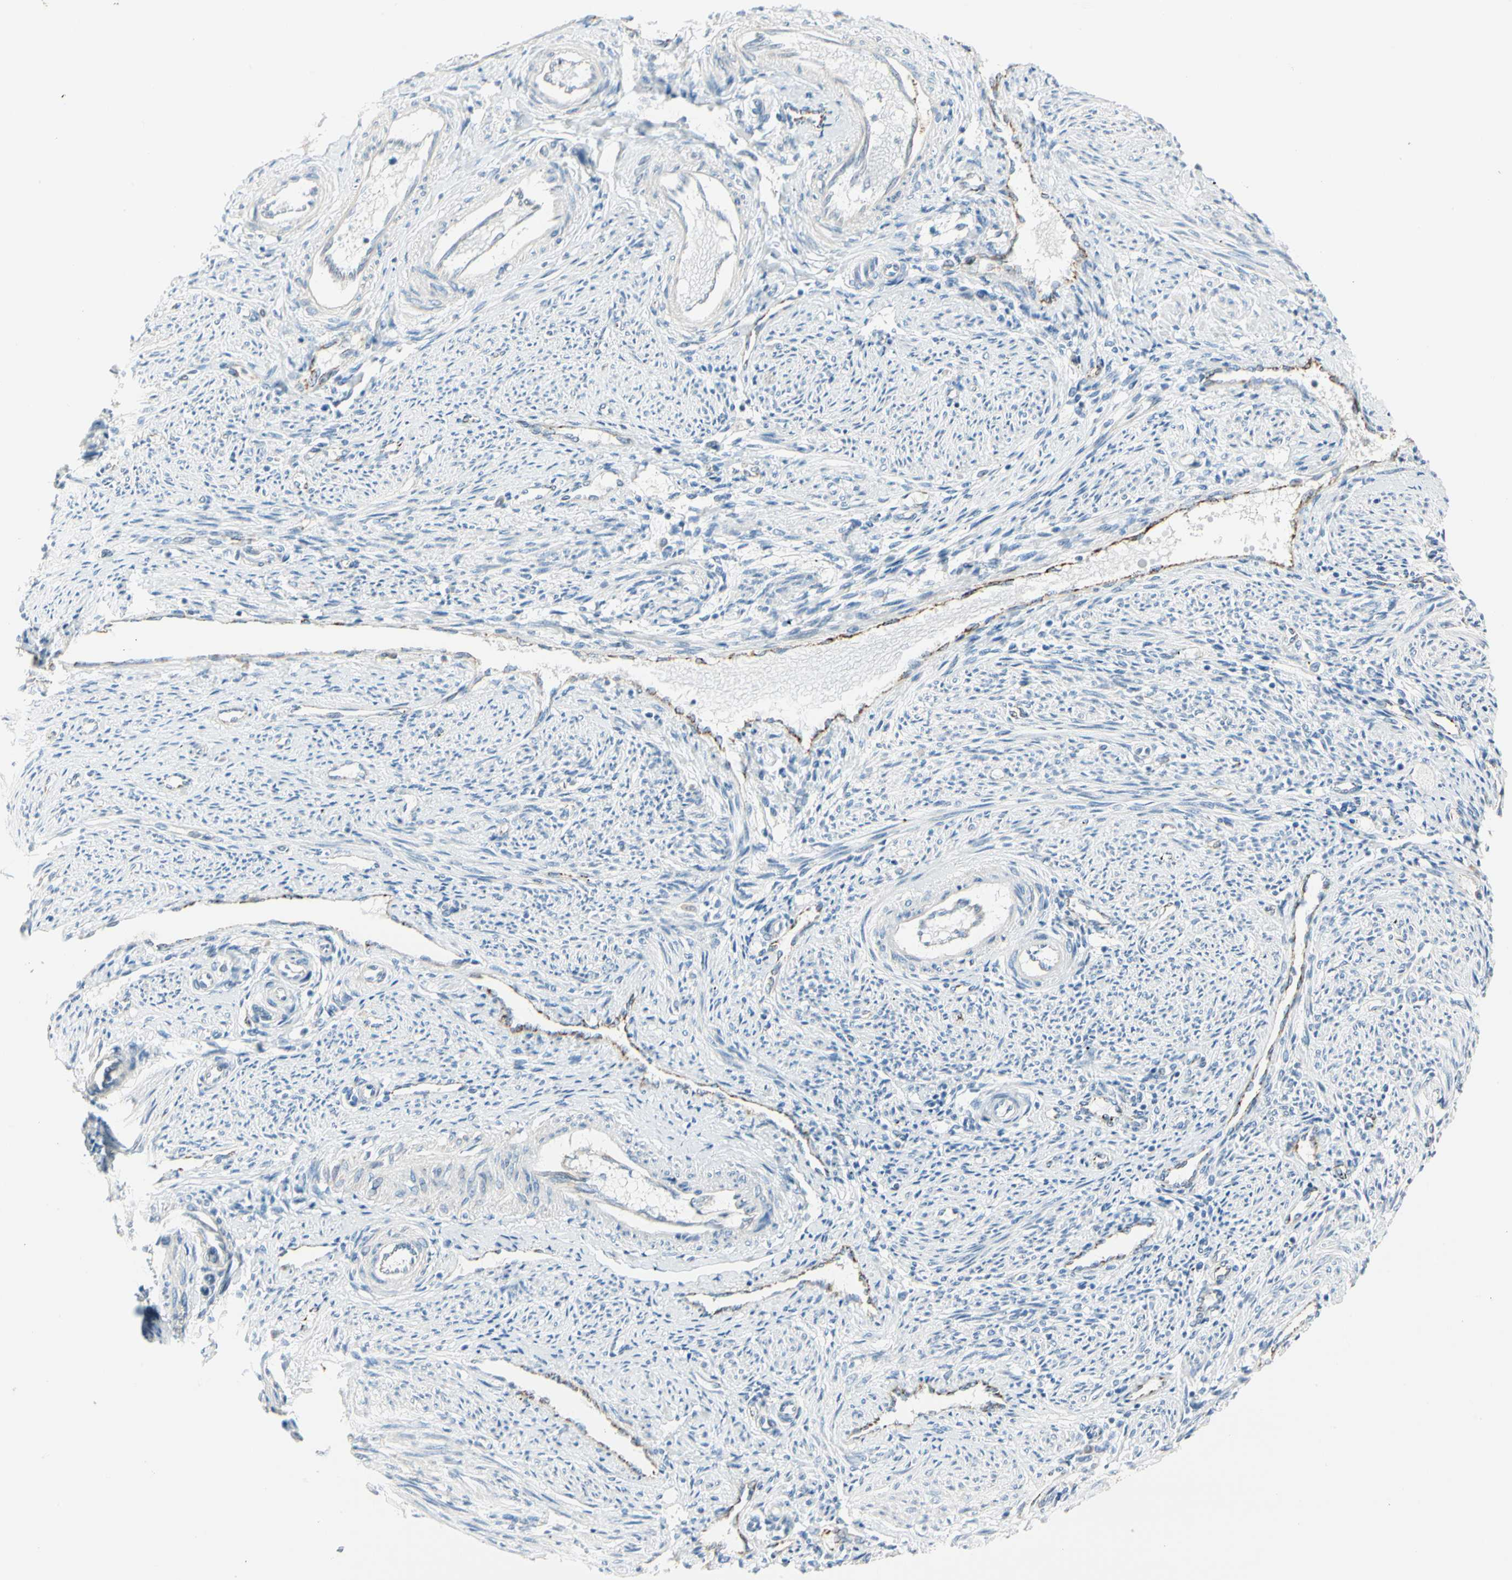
{"staining": {"intensity": "negative", "quantity": "none", "location": "none"}, "tissue": "endometrium", "cell_type": "Cells in endometrial stroma", "image_type": "normal", "snomed": [{"axis": "morphology", "description": "Normal tissue, NOS"}, {"axis": "topography", "description": "Endometrium"}], "caption": "DAB (3,3'-diaminobenzidine) immunohistochemical staining of normal endometrium exhibits no significant staining in cells in endometrial stroma.", "gene": "SLC6A15", "patient": {"sex": "female", "age": 42}}